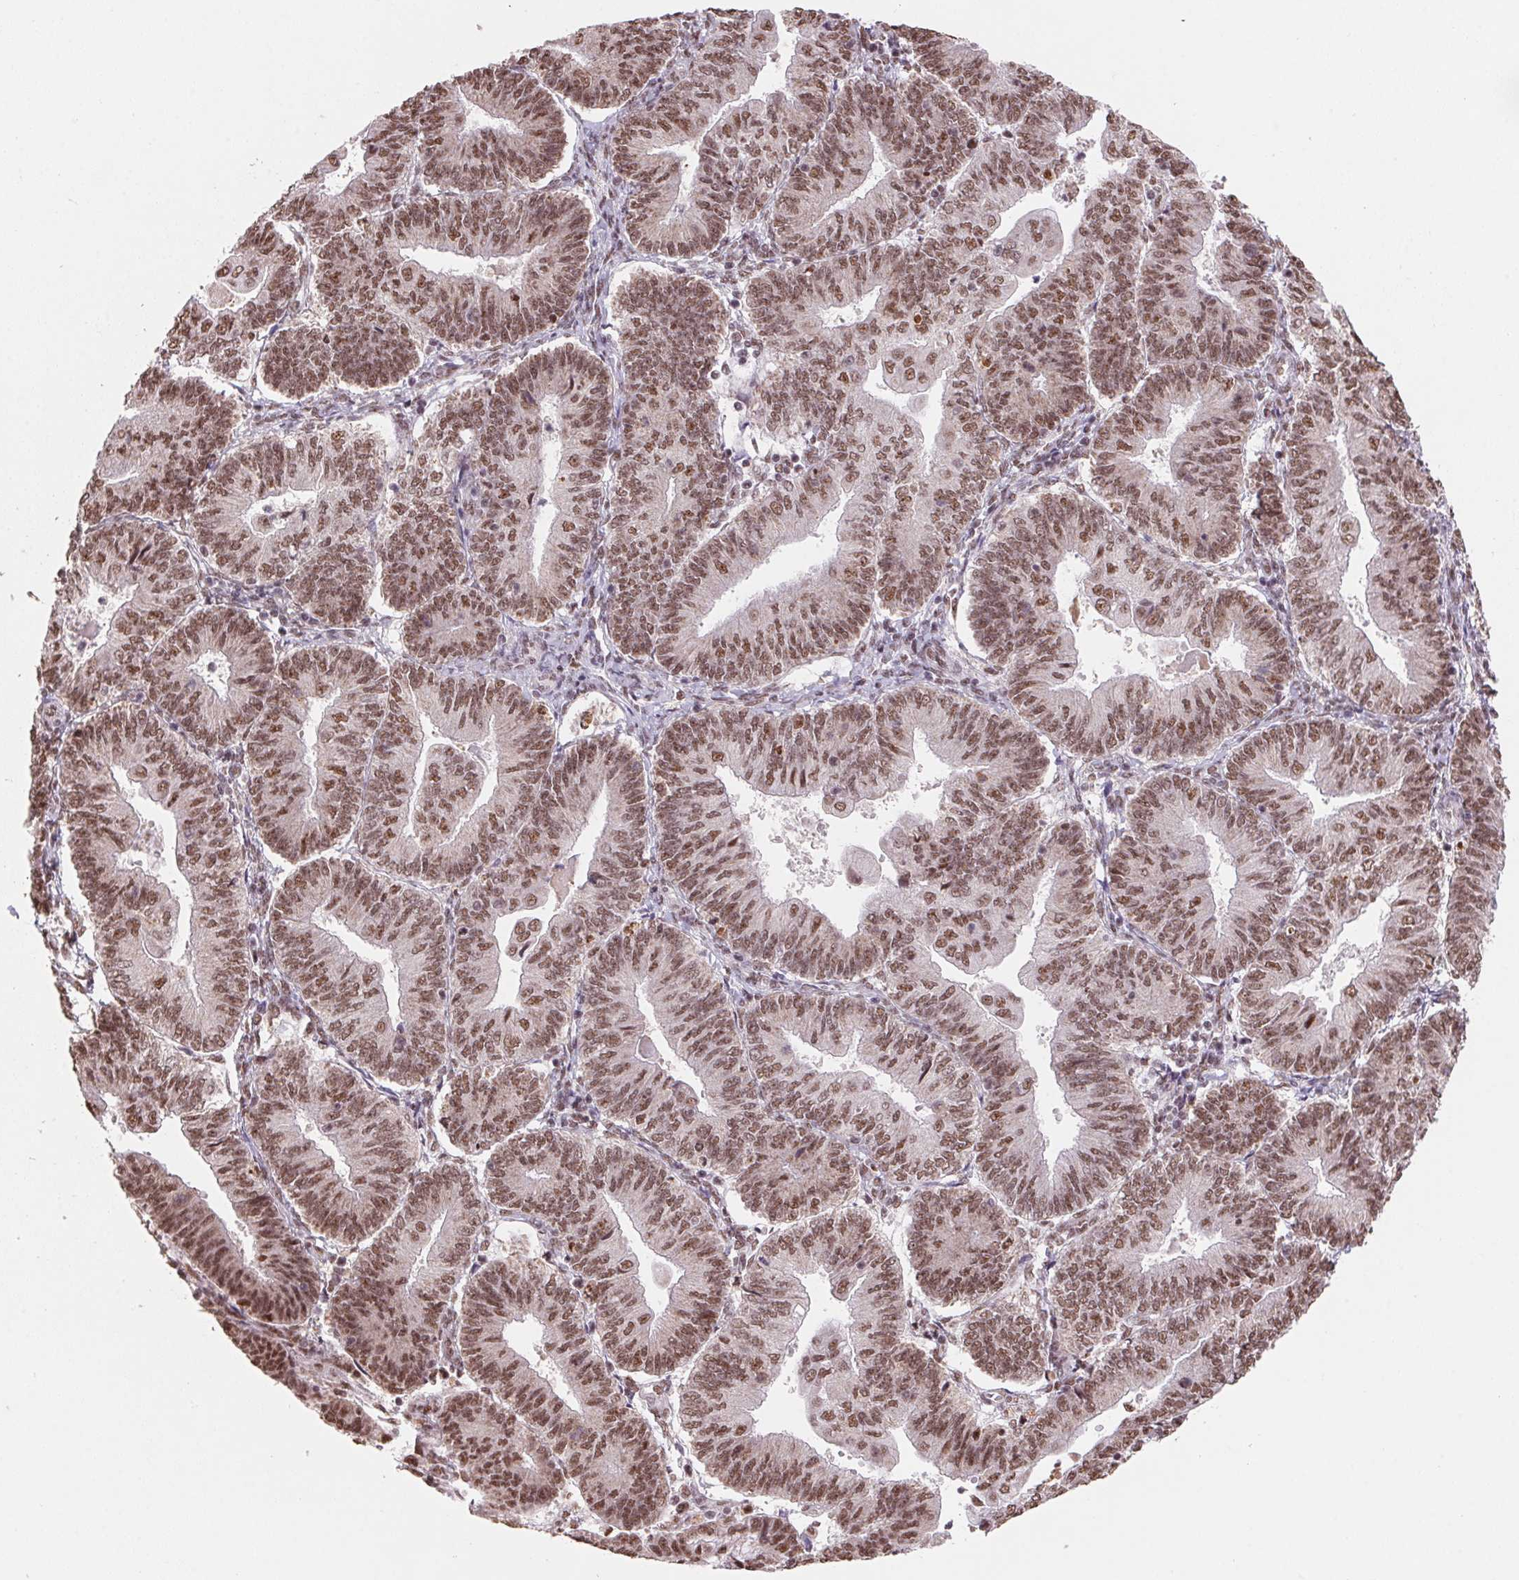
{"staining": {"intensity": "moderate", "quantity": ">75%", "location": "nuclear"}, "tissue": "endometrial cancer", "cell_type": "Tumor cells", "image_type": "cancer", "snomed": [{"axis": "morphology", "description": "Adenocarcinoma, NOS"}, {"axis": "topography", "description": "Endometrium"}], "caption": "Immunohistochemical staining of human adenocarcinoma (endometrial) displays medium levels of moderate nuclear staining in about >75% of tumor cells.", "gene": "SNRPG", "patient": {"sex": "female", "age": 65}}